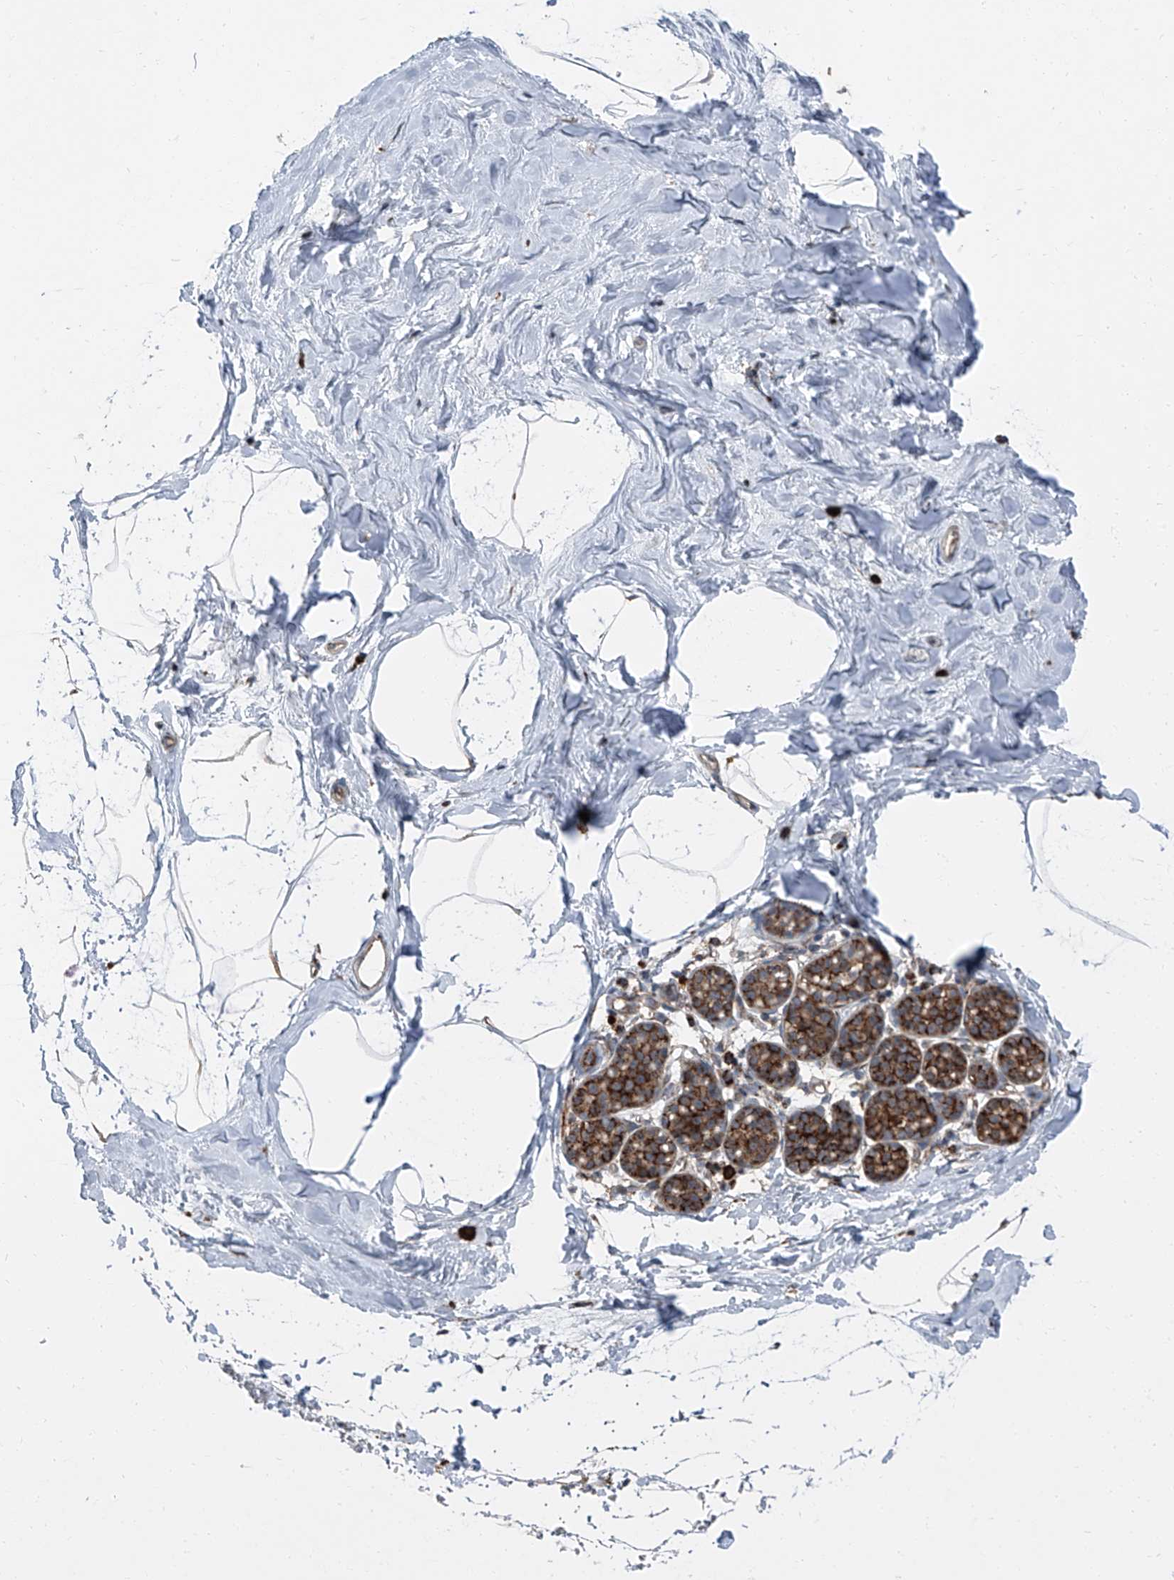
{"staining": {"intensity": "weak", "quantity": ">75%", "location": "cytoplasmic/membranous"}, "tissue": "breast", "cell_type": "Adipocytes", "image_type": "normal", "snomed": [{"axis": "morphology", "description": "Normal tissue, NOS"}, {"axis": "topography", "description": "Breast"}], "caption": "Weak cytoplasmic/membranous positivity for a protein is present in about >75% of adipocytes of normal breast using immunohistochemistry (IHC).", "gene": "LIMK1", "patient": {"sex": "female", "age": 62}}